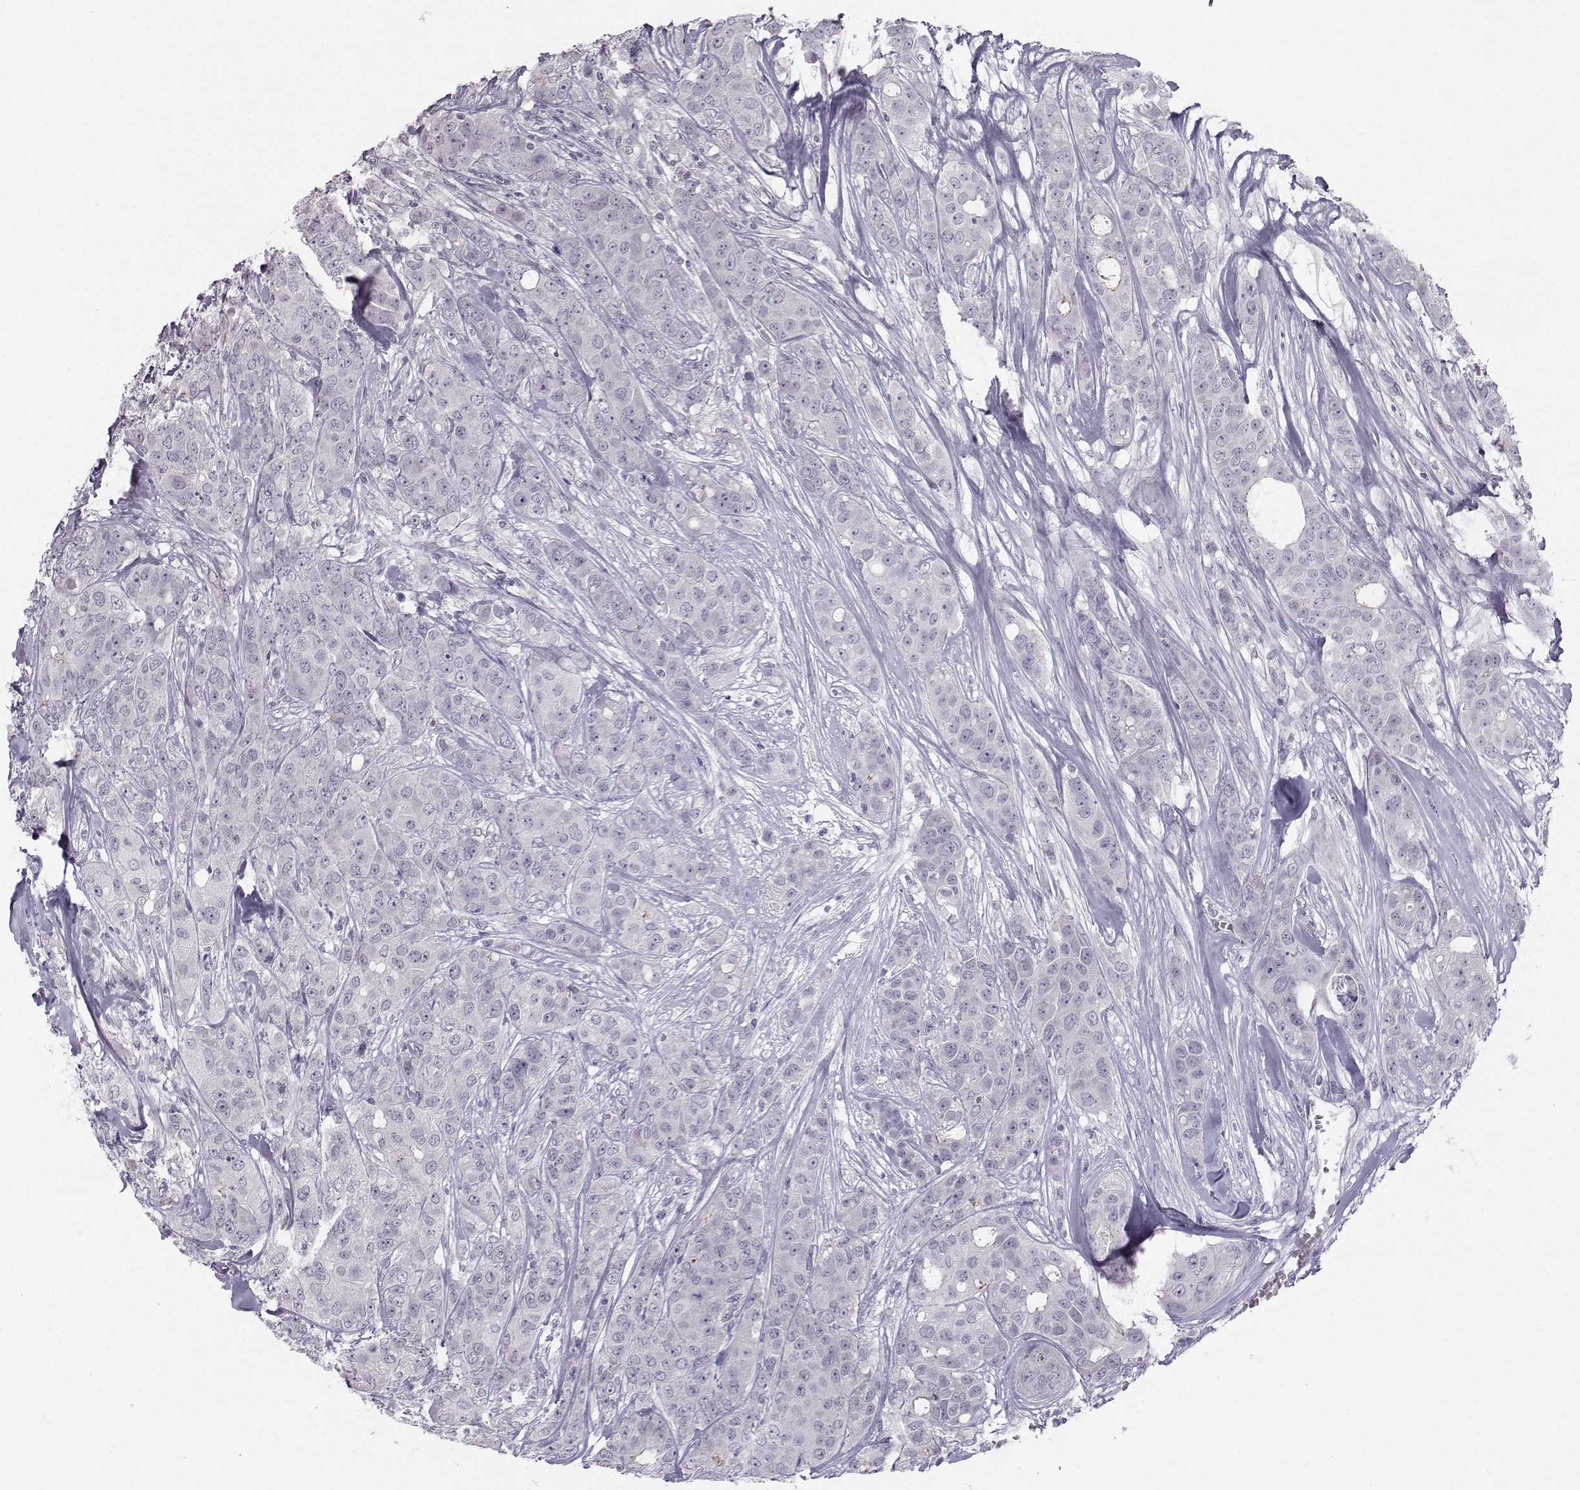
{"staining": {"intensity": "negative", "quantity": "none", "location": "none"}, "tissue": "breast cancer", "cell_type": "Tumor cells", "image_type": "cancer", "snomed": [{"axis": "morphology", "description": "Duct carcinoma"}, {"axis": "topography", "description": "Breast"}], "caption": "Breast invasive ductal carcinoma was stained to show a protein in brown. There is no significant expression in tumor cells.", "gene": "MAST1", "patient": {"sex": "female", "age": 43}}